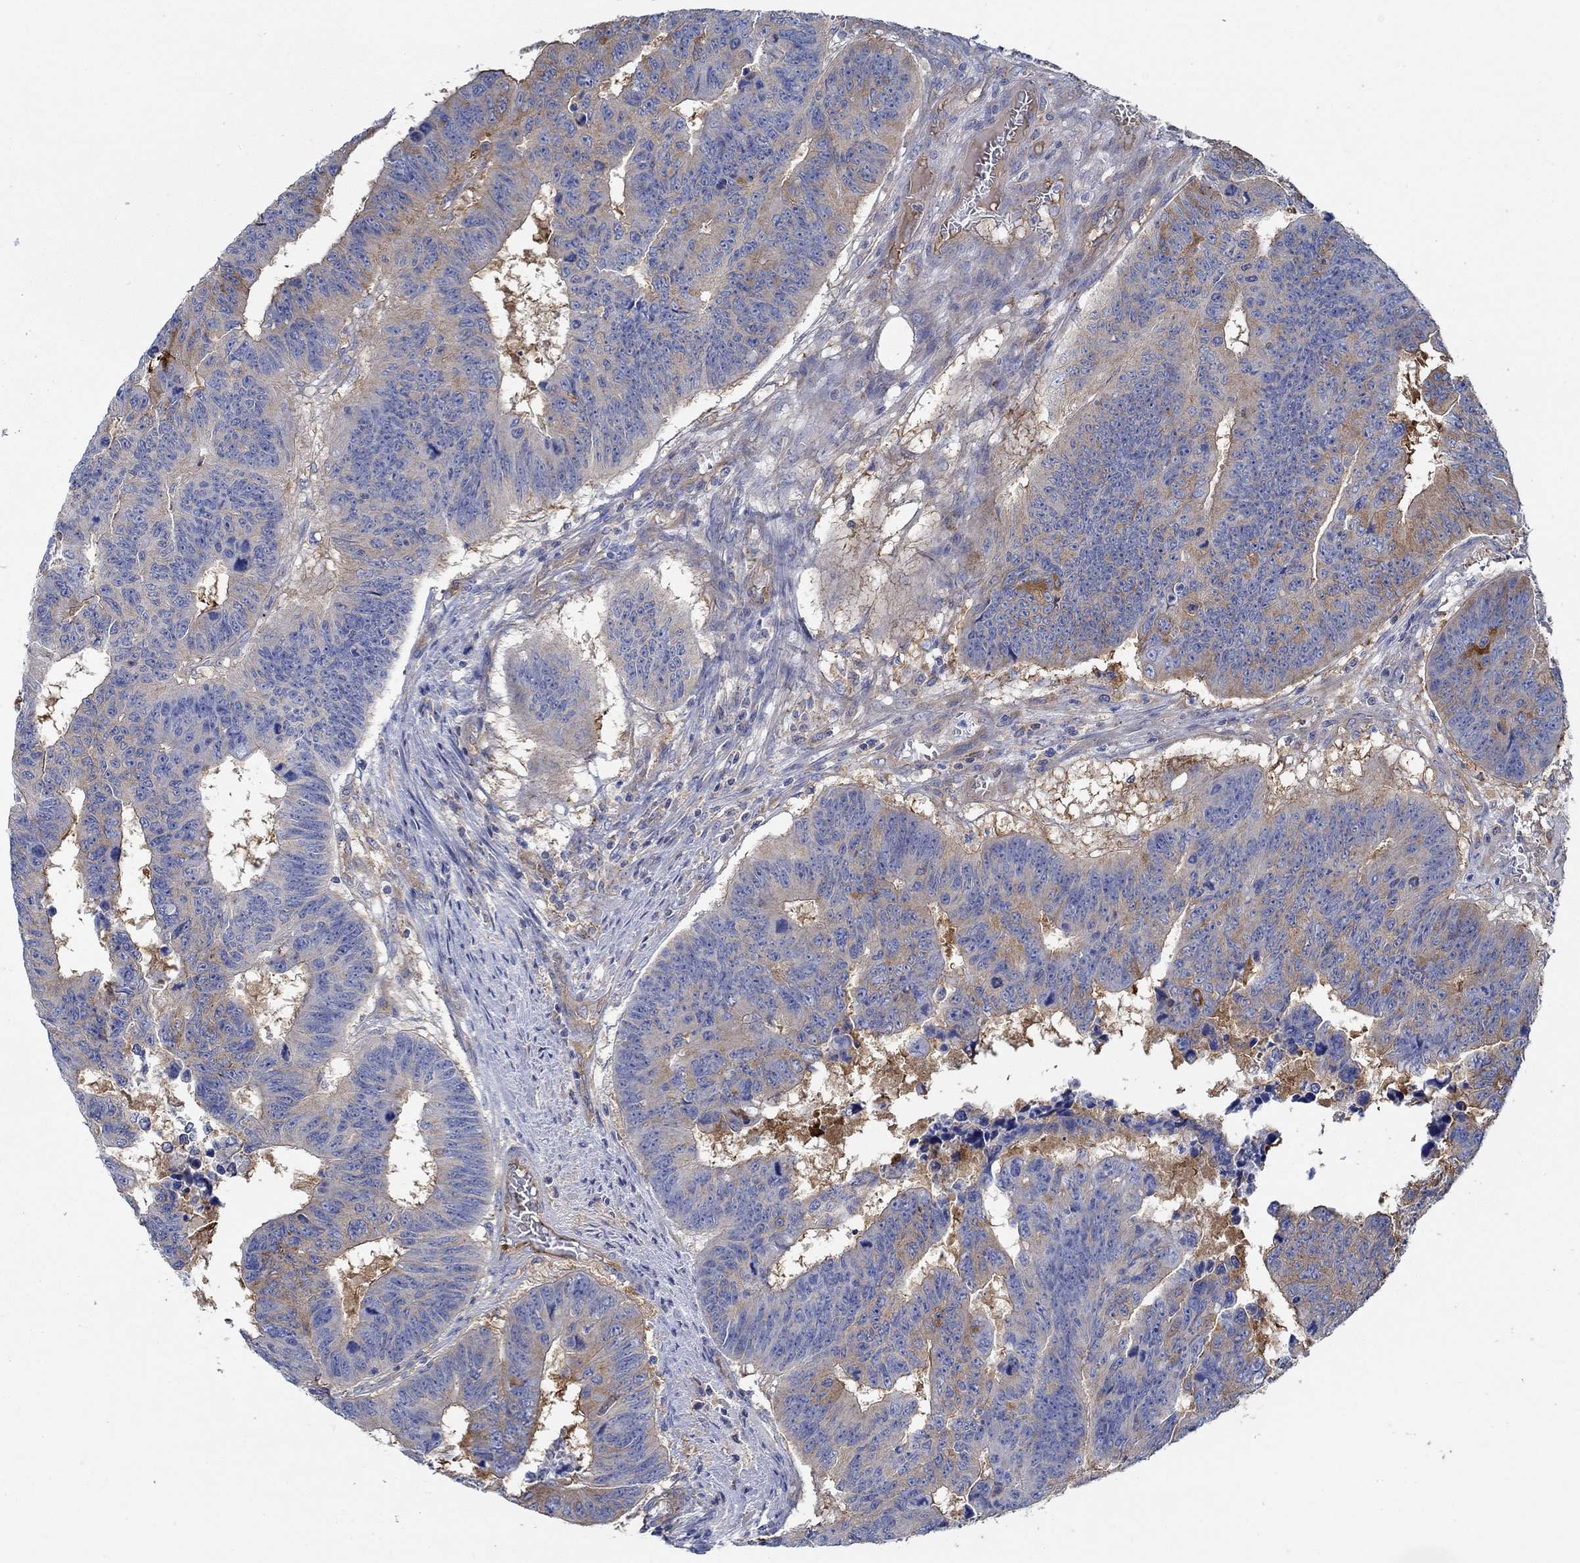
{"staining": {"intensity": "moderate", "quantity": "25%-75%", "location": "cytoplasmic/membranous"}, "tissue": "colorectal cancer", "cell_type": "Tumor cells", "image_type": "cancer", "snomed": [{"axis": "morphology", "description": "Adenocarcinoma, NOS"}, {"axis": "topography", "description": "Appendix"}, {"axis": "topography", "description": "Colon"}, {"axis": "topography", "description": "Cecum"}, {"axis": "topography", "description": "Colon asc"}], "caption": "A medium amount of moderate cytoplasmic/membranous staining is identified in about 25%-75% of tumor cells in colorectal cancer tissue.", "gene": "SPAG9", "patient": {"sex": "female", "age": 85}}